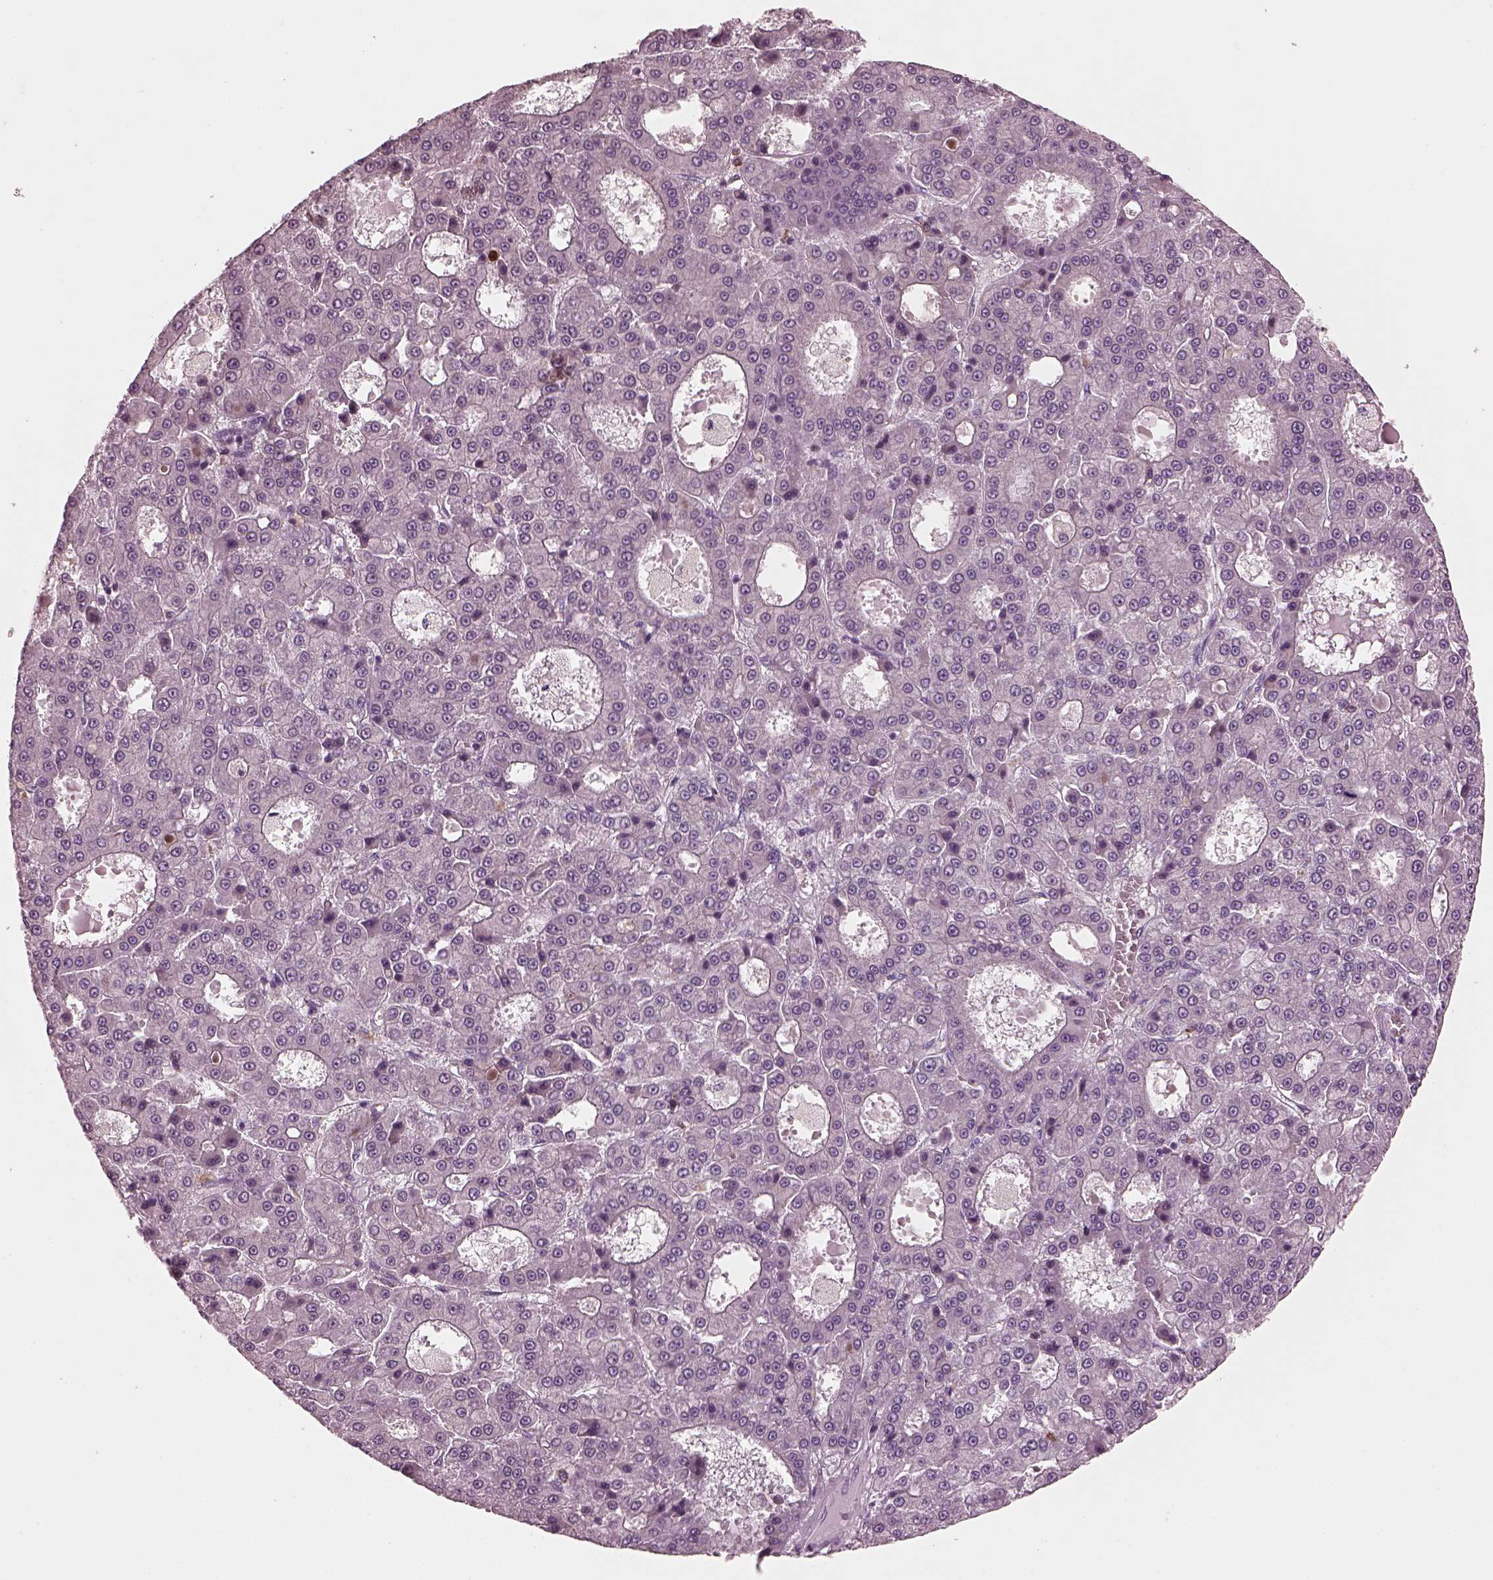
{"staining": {"intensity": "negative", "quantity": "none", "location": "none"}, "tissue": "liver cancer", "cell_type": "Tumor cells", "image_type": "cancer", "snomed": [{"axis": "morphology", "description": "Carcinoma, Hepatocellular, NOS"}, {"axis": "topography", "description": "Liver"}], "caption": "There is no significant positivity in tumor cells of hepatocellular carcinoma (liver).", "gene": "SLAMF8", "patient": {"sex": "male", "age": 70}}